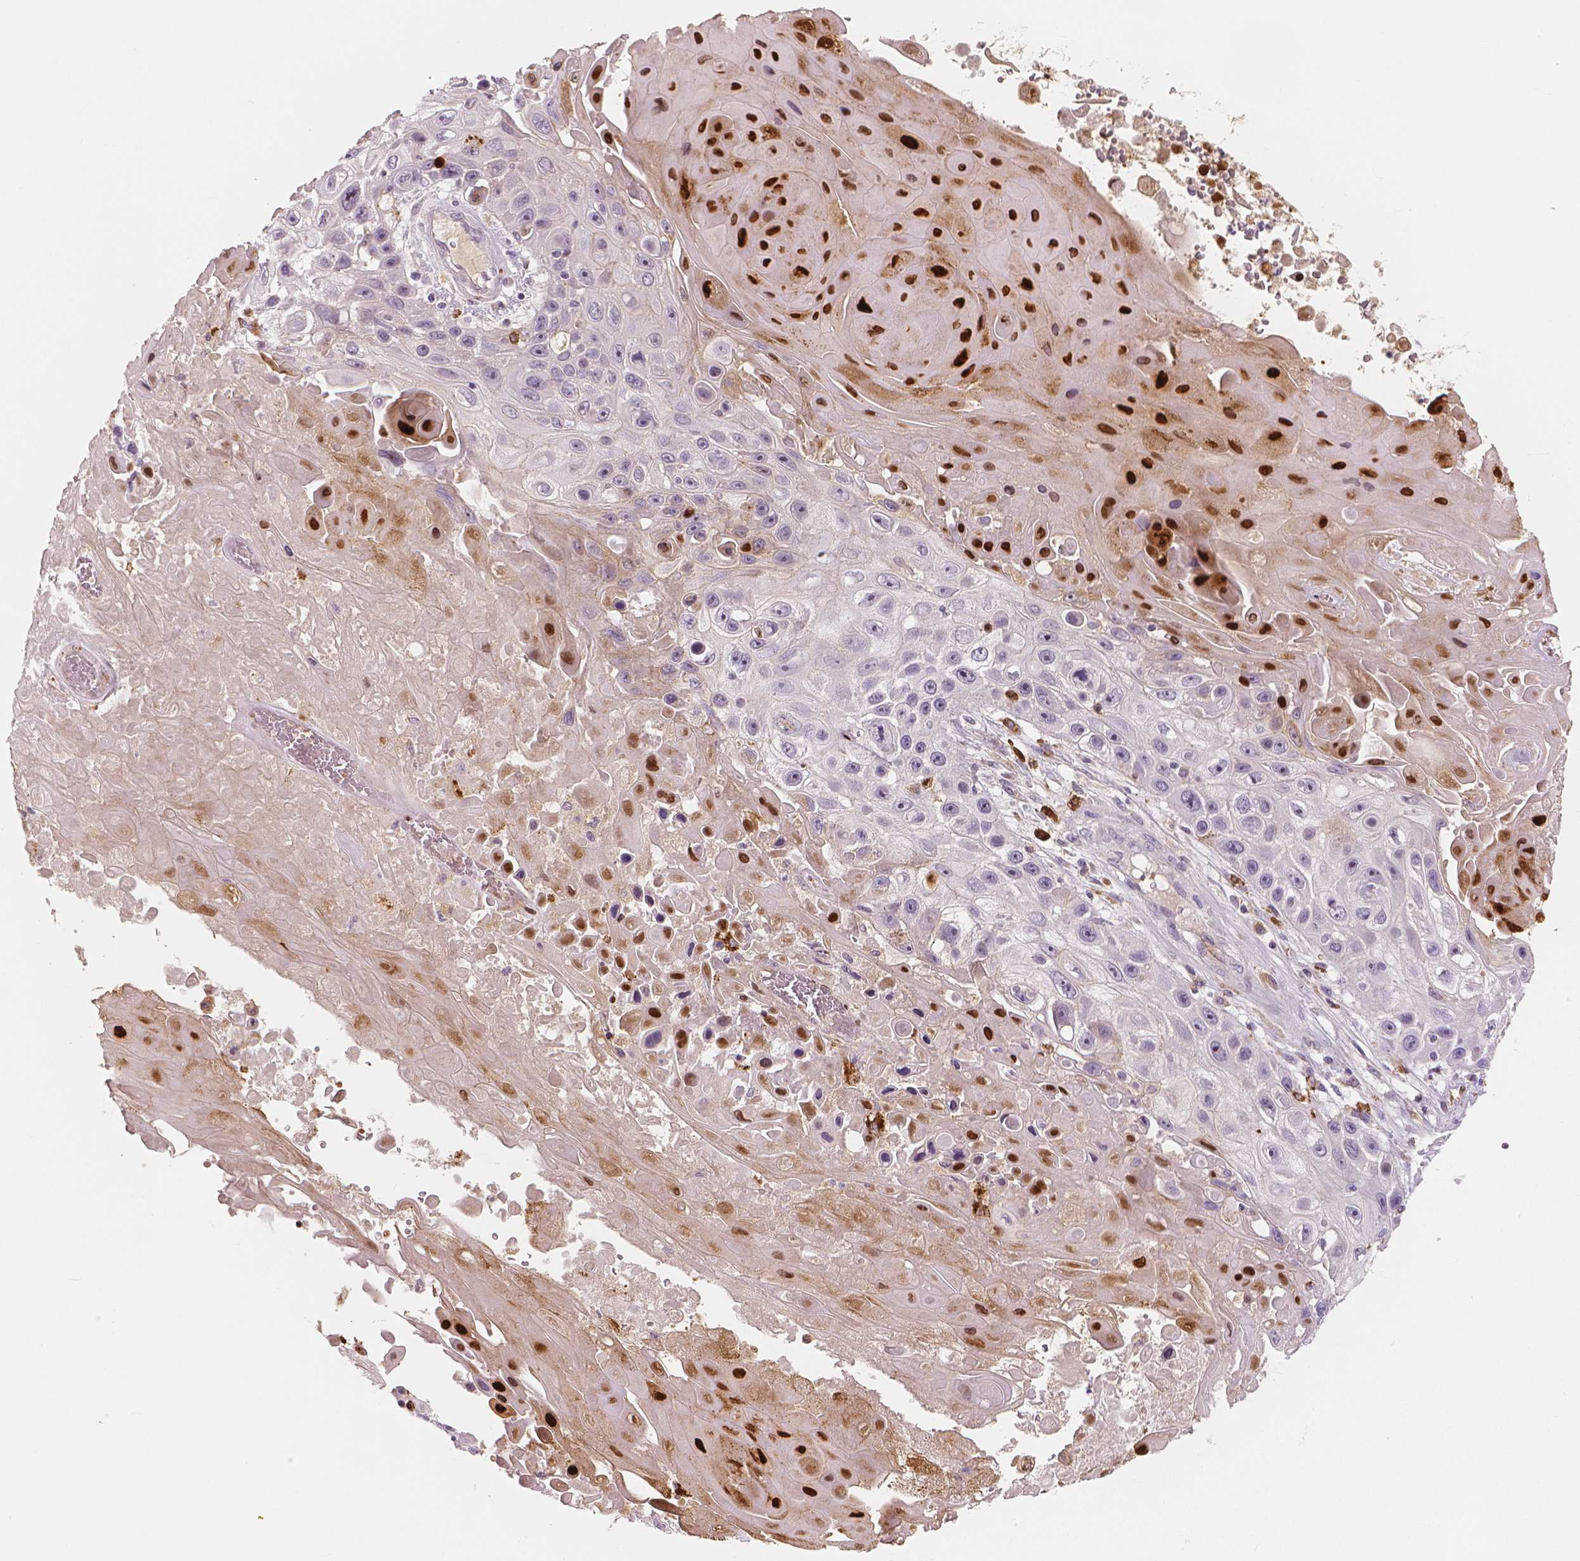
{"staining": {"intensity": "strong", "quantity": "<25%", "location": "cytoplasmic/membranous,nuclear"}, "tissue": "skin cancer", "cell_type": "Tumor cells", "image_type": "cancer", "snomed": [{"axis": "morphology", "description": "Squamous cell carcinoma, NOS"}, {"axis": "topography", "description": "Skin"}], "caption": "High-magnification brightfield microscopy of squamous cell carcinoma (skin) stained with DAB (brown) and counterstained with hematoxylin (blue). tumor cells exhibit strong cytoplasmic/membranous and nuclear staining is present in approximately<25% of cells.", "gene": "RNASE7", "patient": {"sex": "male", "age": 82}}